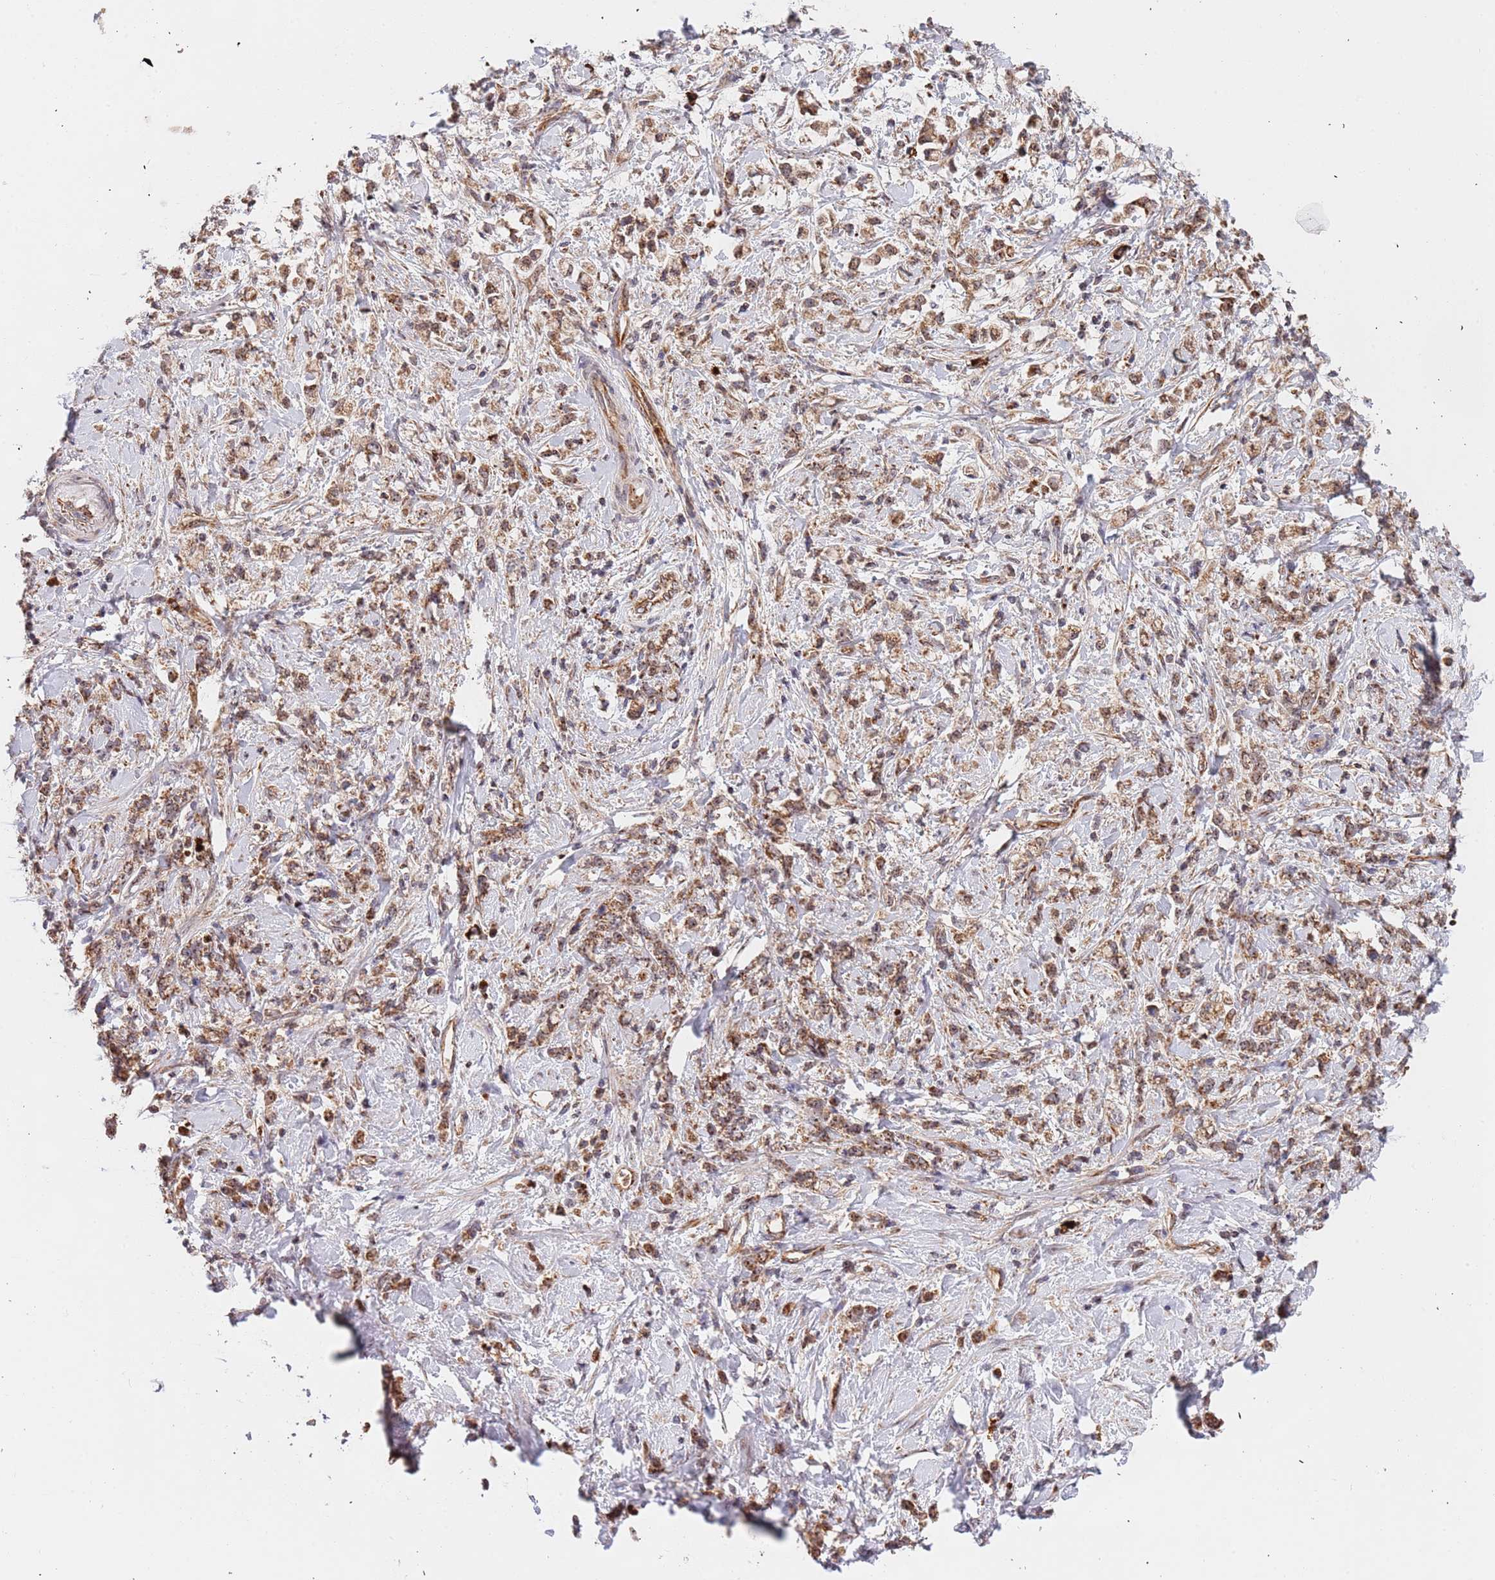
{"staining": {"intensity": "moderate", "quantity": ">75%", "location": "cytoplasmic/membranous"}, "tissue": "stomach cancer", "cell_type": "Tumor cells", "image_type": "cancer", "snomed": [{"axis": "morphology", "description": "Adenocarcinoma, NOS"}, {"axis": "topography", "description": "Stomach"}], "caption": "The micrograph reveals a brown stain indicating the presence of a protein in the cytoplasmic/membranous of tumor cells in stomach adenocarcinoma.", "gene": "DCHS1", "patient": {"sex": "female", "age": 60}}